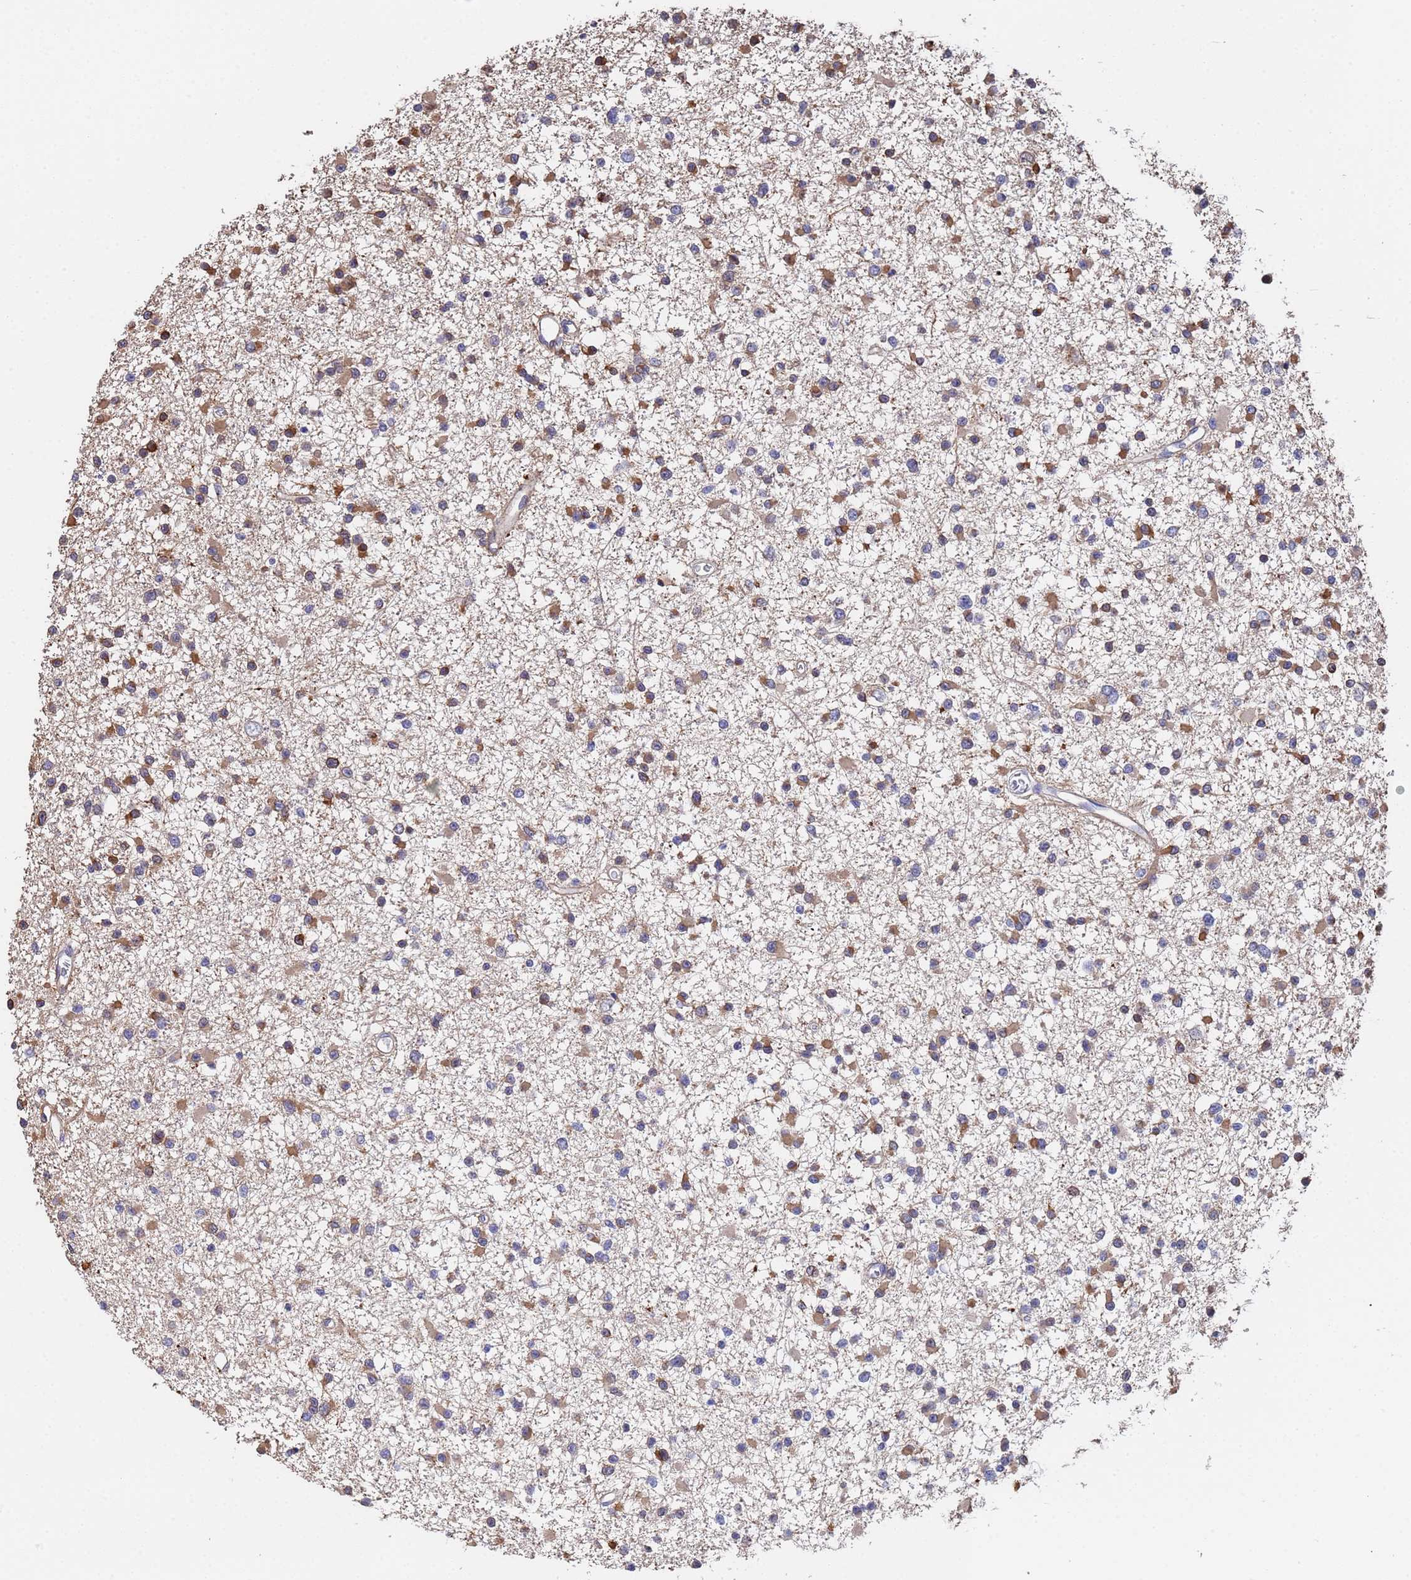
{"staining": {"intensity": "moderate", "quantity": "25%-75%", "location": "cytoplasmic/membranous"}, "tissue": "glioma", "cell_type": "Tumor cells", "image_type": "cancer", "snomed": [{"axis": "morphology", "description": "Glioma, malignant, Low grade"}, {"axis": "topography", "description": "Brain"}], "caption": "High-power microscopy captured an immunohistochemistry (IHC) photomicrograph of malignant glioma (low-grade), revealing moderate cytoplasmic/membranous positivity in about 25%-75% of tumor cells. (DAB IHC, brown staining for protein, blue staining for nuclei).", "gene": "FAM25A", "patient": {"sex": "female", "age": 22}}